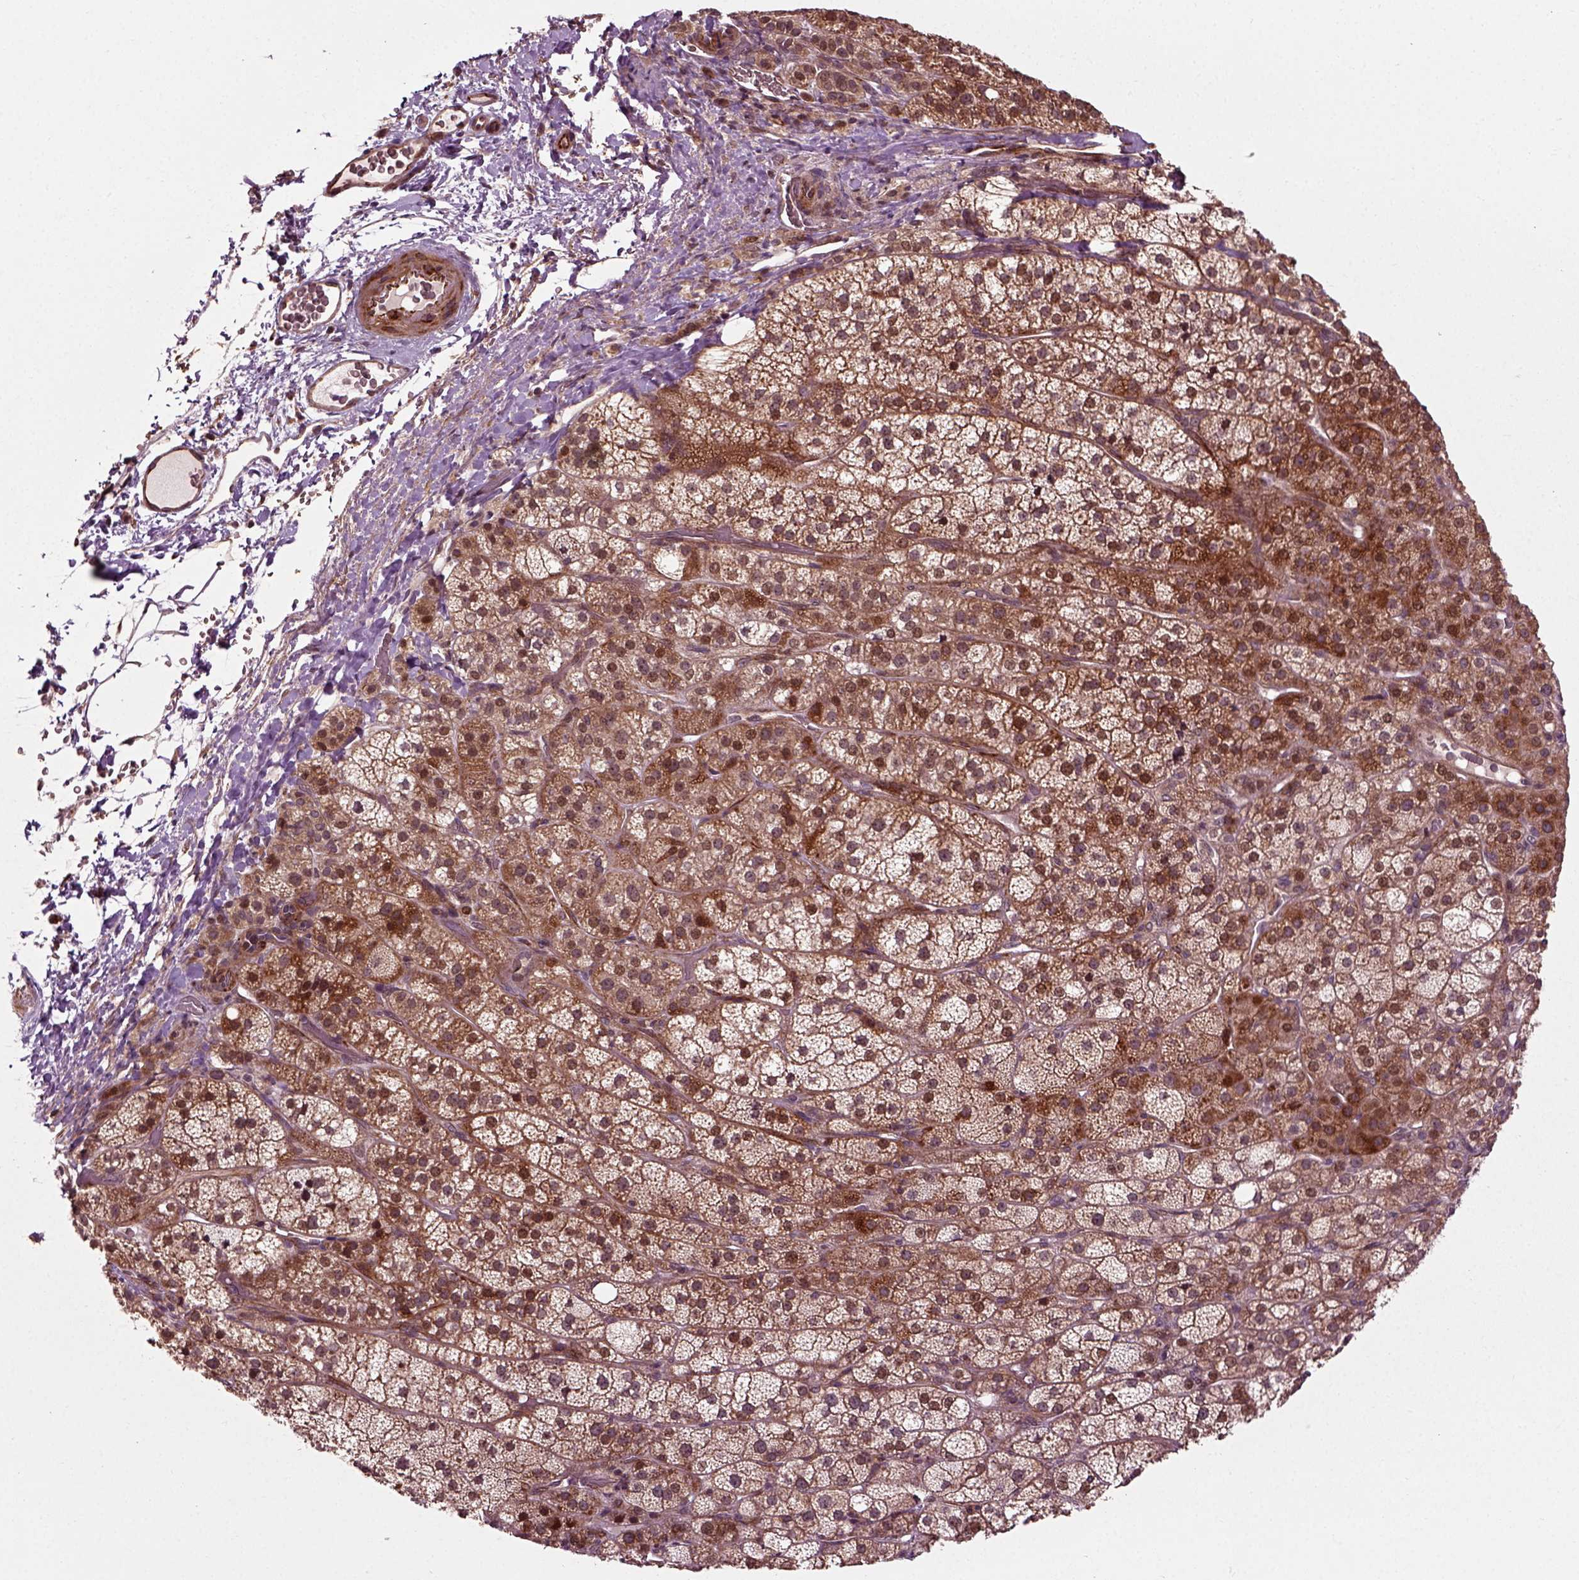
{"staining": {"intensity": "strong", "quantity": ">75%", "location": "cytoplasmic/membranous"}, "tissue": "adrenal gland", "cell_type": "Glandular cells", "image_type": "normal", "snomed": [{"axis": "morphology", "description": "Normal tissue, NOS"}, {"axis": "topography", "description": "Adrenal gland"}], "caption": "A histopathology image showing strong cytoplasmic/membranous positivity in about >75% of glandular cells in unremarkable adrenal gland, as visualized by brown immunohistochemical staining.", "gene": "PLCD3", "patient": {"sex": "female", "age": 60}}